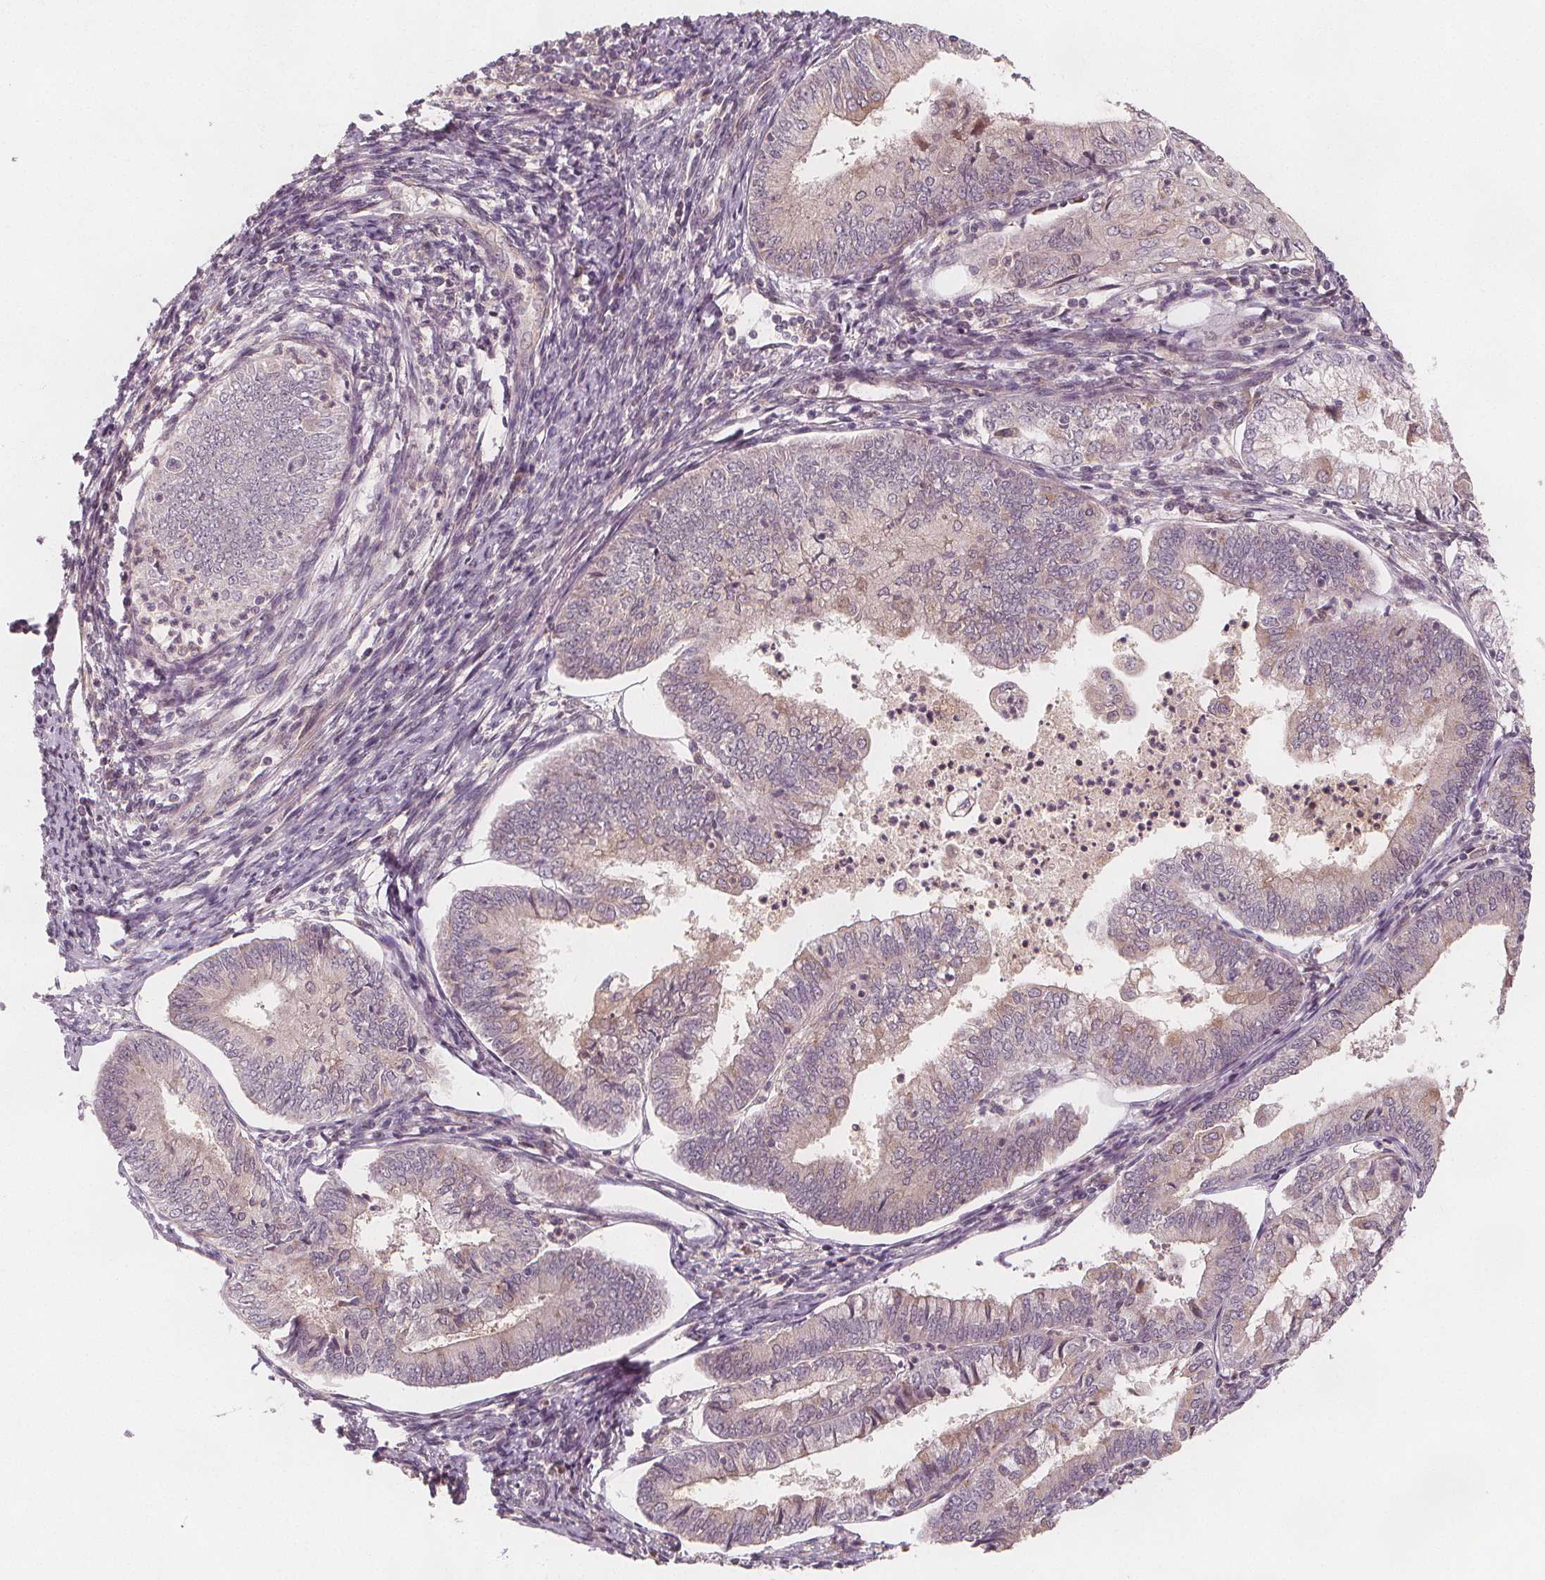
{"staining": {"intensity": "negative", "quantity": "none", "location": "none"}, "tissue": "endometrial cancer", "cell_type": "Tumor cells", "image_type": "cancer", "snomed": [{"axis": "morphology", "description": "Adenocarcinoma, NOS"}, {"axis": "topography", "description": "Endometrium"}], "caption": "Tumor cells show no significant protein staining in endometrial adenocarcinoma.", "gene": "NCSTN", "patient": {"sex": "female", "age": 55}}